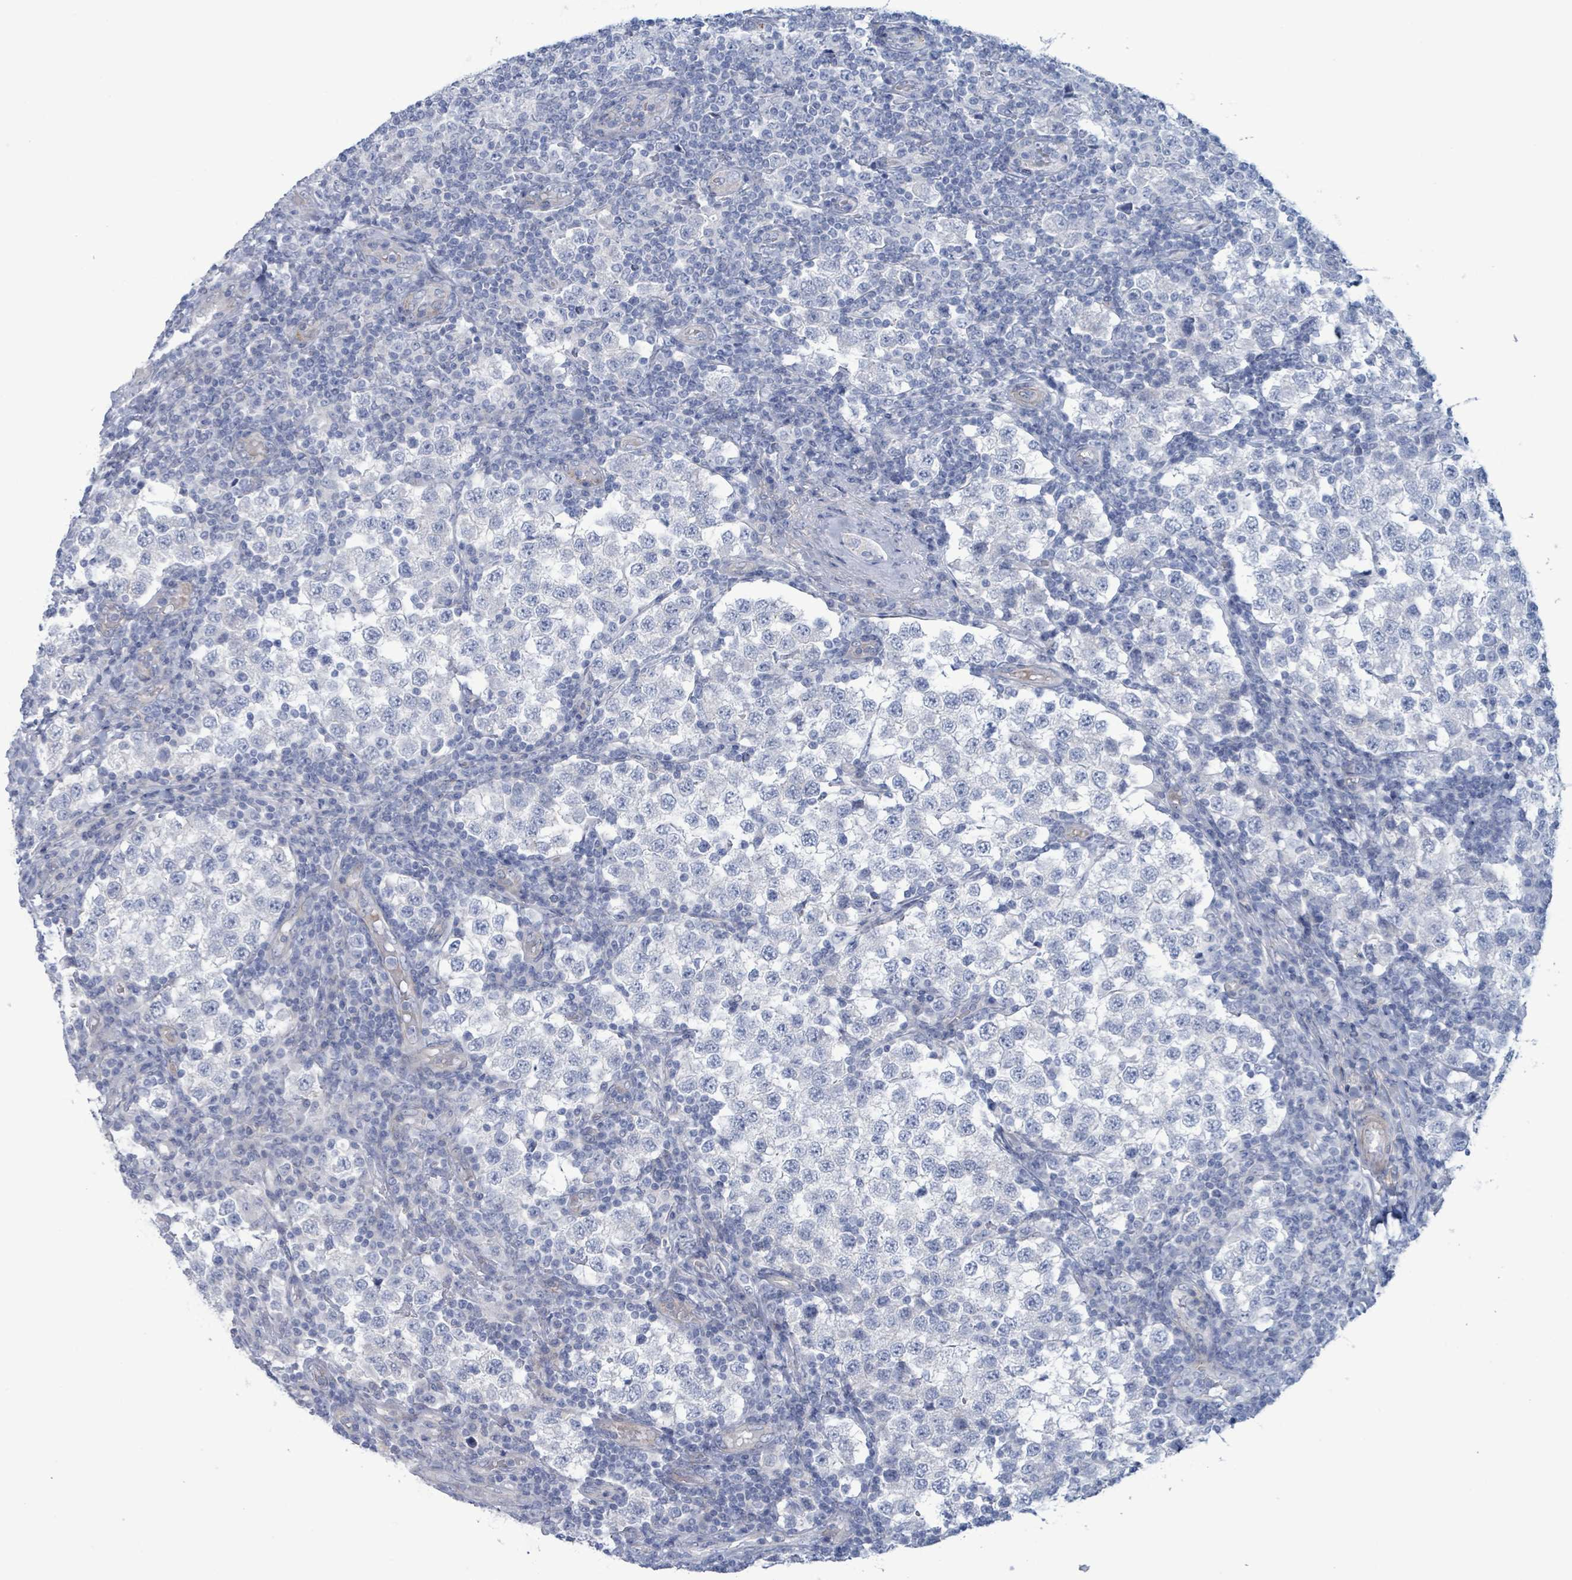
{"staining": {"intensity": "negative", "quantity": "none", "location": "none"}, "tissue": "testis cancer", "cell_type": "Tumor cells", "image_type": "cancer", "snomed": [{"axis": "morphology", "description": "Seminoma, NOS"}, {"axis": "topography", "description": "Testis"}], "caption": "Tumor cells show no significant expression in testis cancer. The staining is performed using DAB brown chromogen with nuclei counter-stained in using hematoxylin.", "gene": "PKLR", "patient": {"sex": "male", "age": 34}}